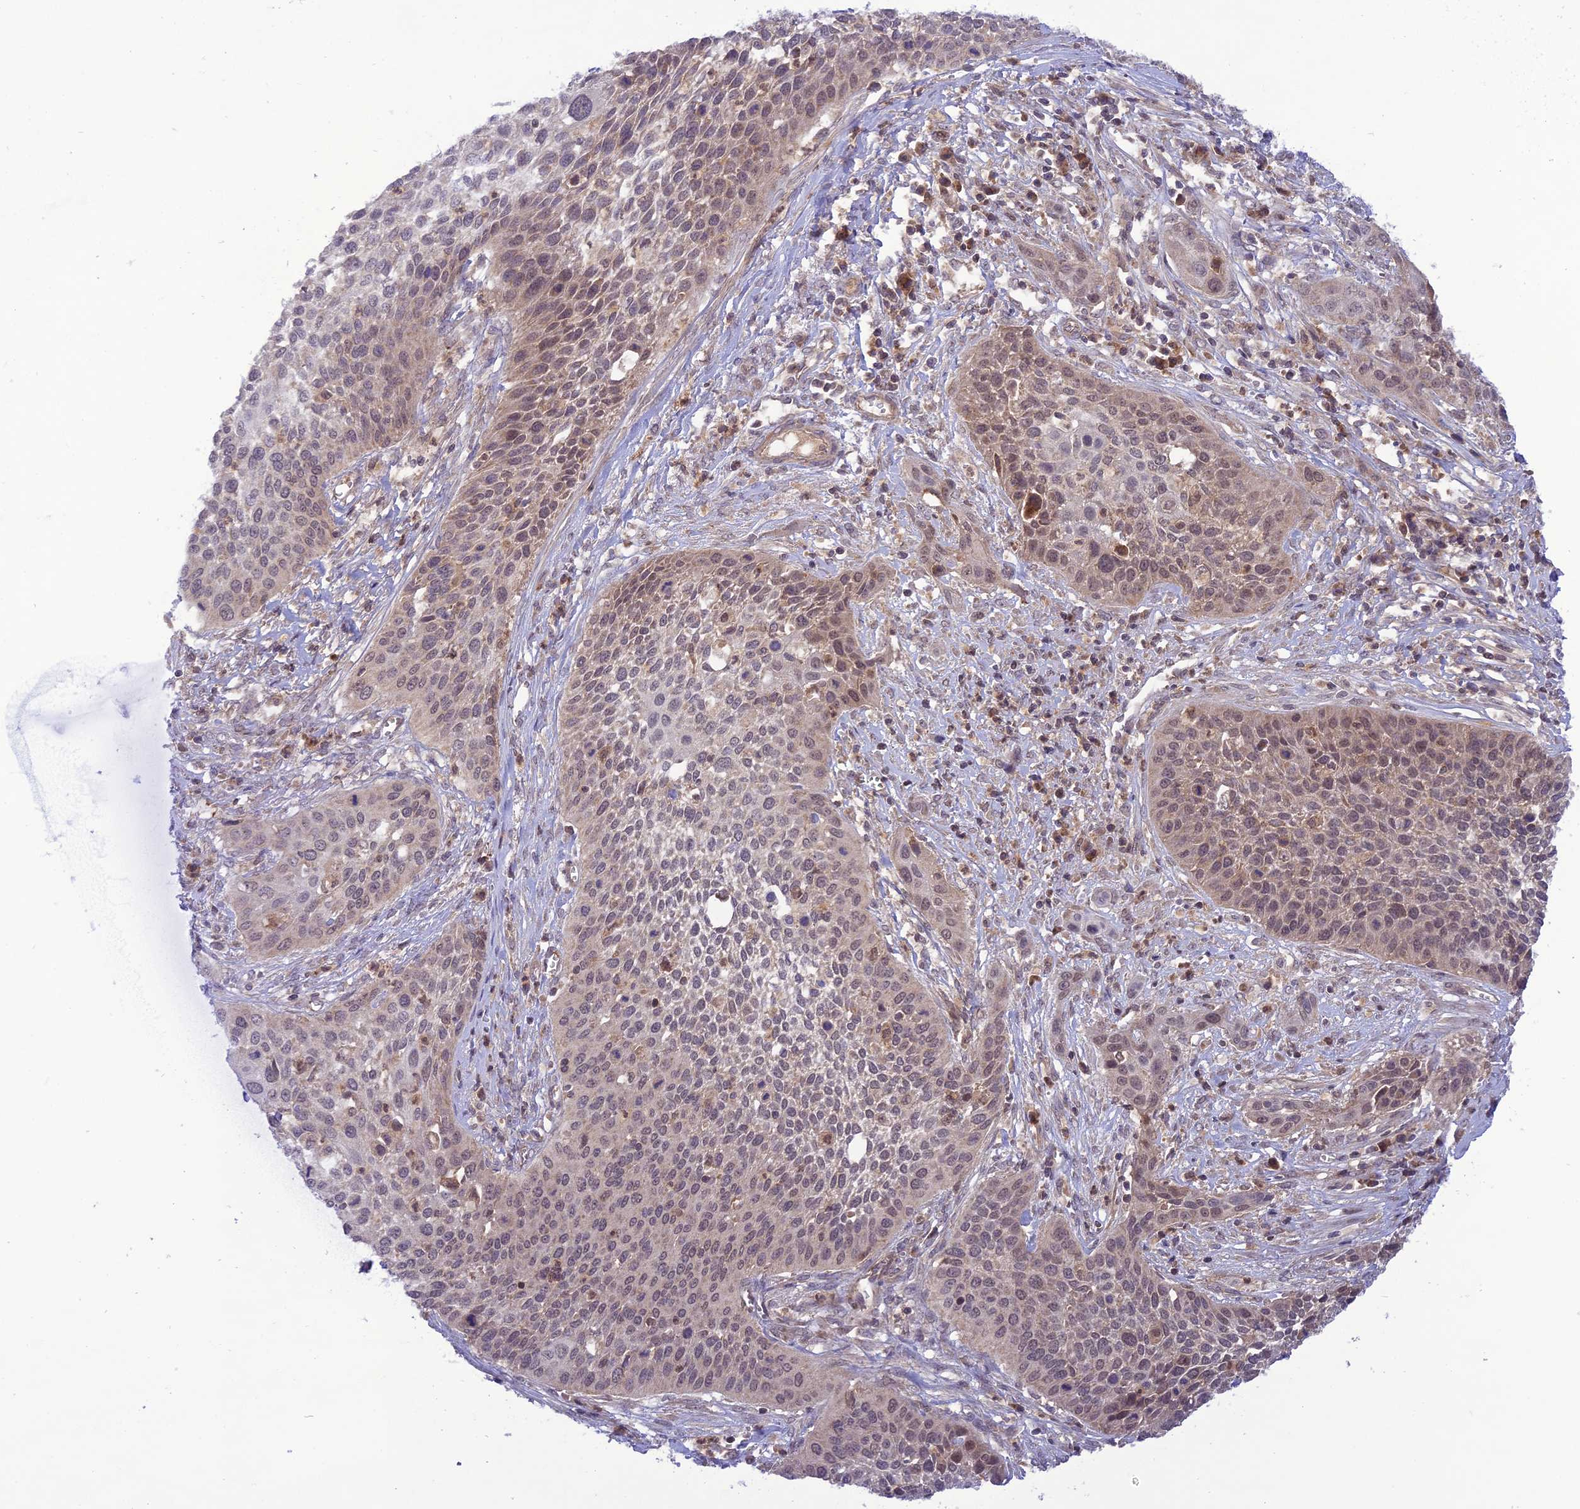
{"staining": {"intensity": "weak", "quantity": "25%-75%", "location": "nuclear"}, "tissue": "cervical cancer", "cell_type": "Tumor cells", "image_type": "cancer", "snomed": [{"axis": "morphology", "description": "Squamous cell carcinoma, NOS"}, {"axis": "topography", "description": "Cervix"}], "caption": "The histopathology image shows a brown stain indicating the presence of a protein in the nuclear of tumor cells in squamous cell carcinoma (cervical).", "gene": "NDUFC1", "patient": {"sex": "female", "age": 34}}